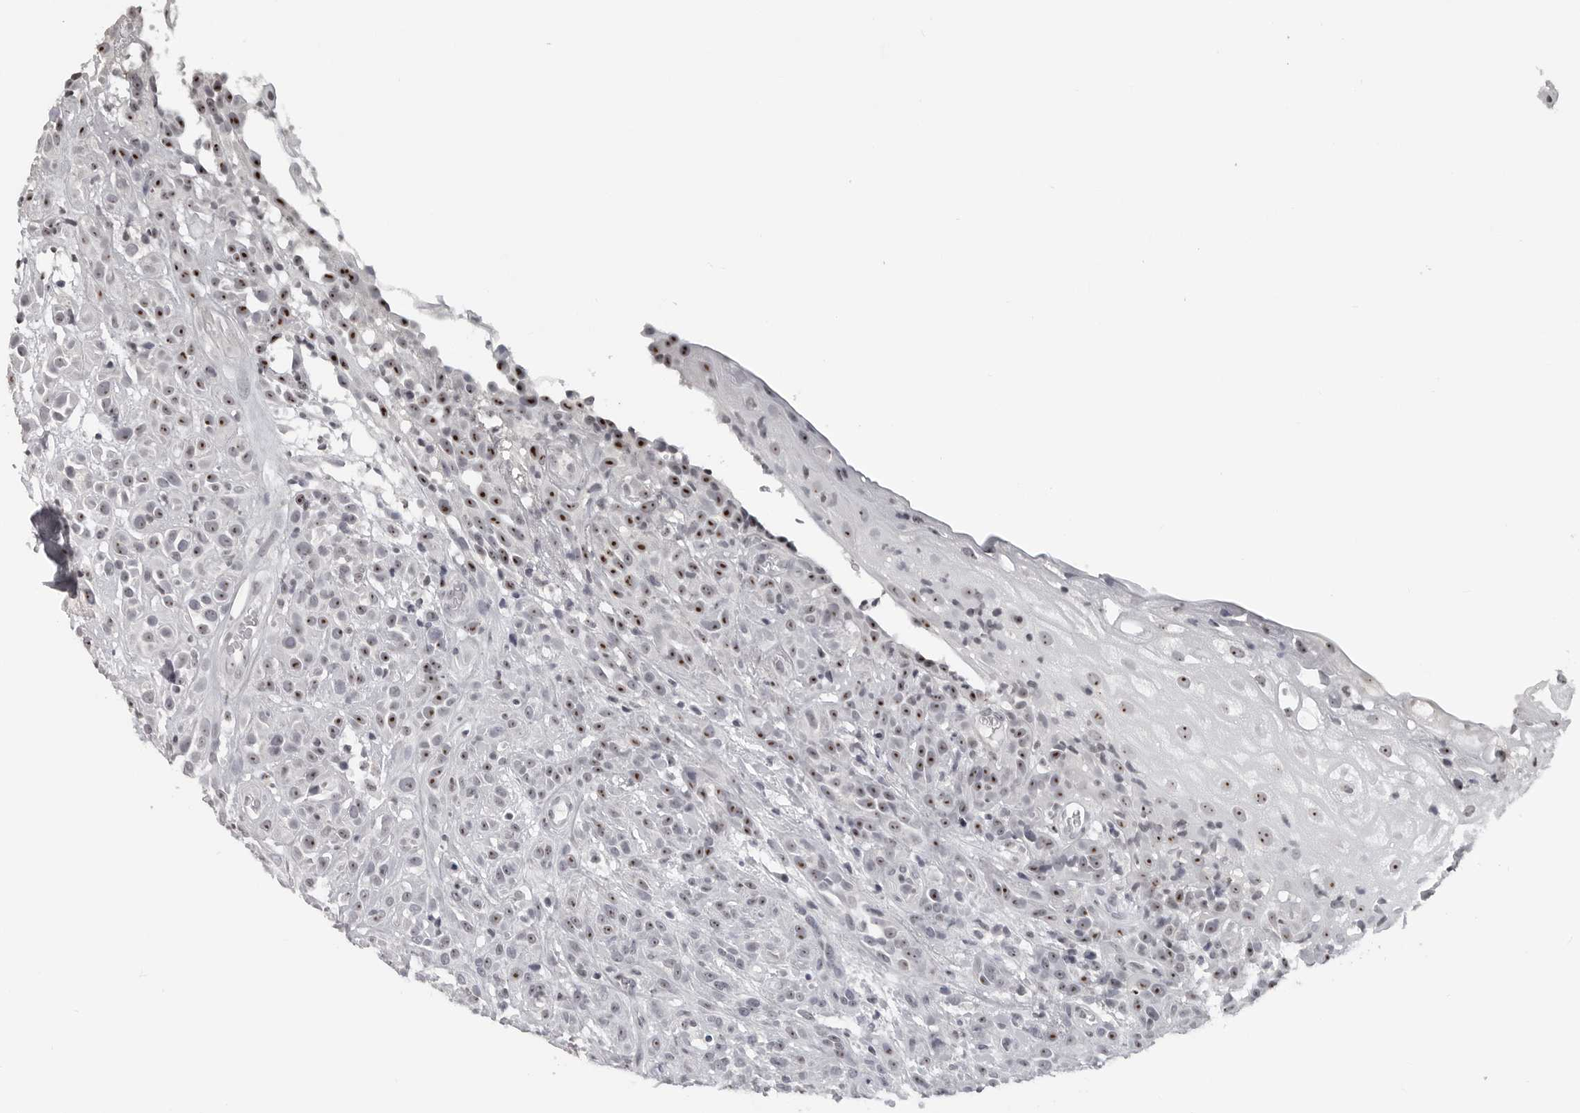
{"staining": {"intensity": "strong", "quantity": ">75%", "location": "nuclear"}, "tissue": "head and neck cancer", "cell_type": "Tumor cells", "image_type": "cancer", "snomed": [{"axis": "morphology", "description": "Normal tissue, NOS"}, {"axis": "morphology", "description": "Squamous cell carcinoma, NOS"}, {"axis": "topography", "description": "Cartilage tissue"}, {"axis": "topography", "description": "Head-Neck"}], "caption": "Strong nuclear staining is seen in about >75% of tumor cells in squamous cell carcinoma (head and neck).", "gene": "DDX54", "patient": {"sex": "male", "age": 62}}